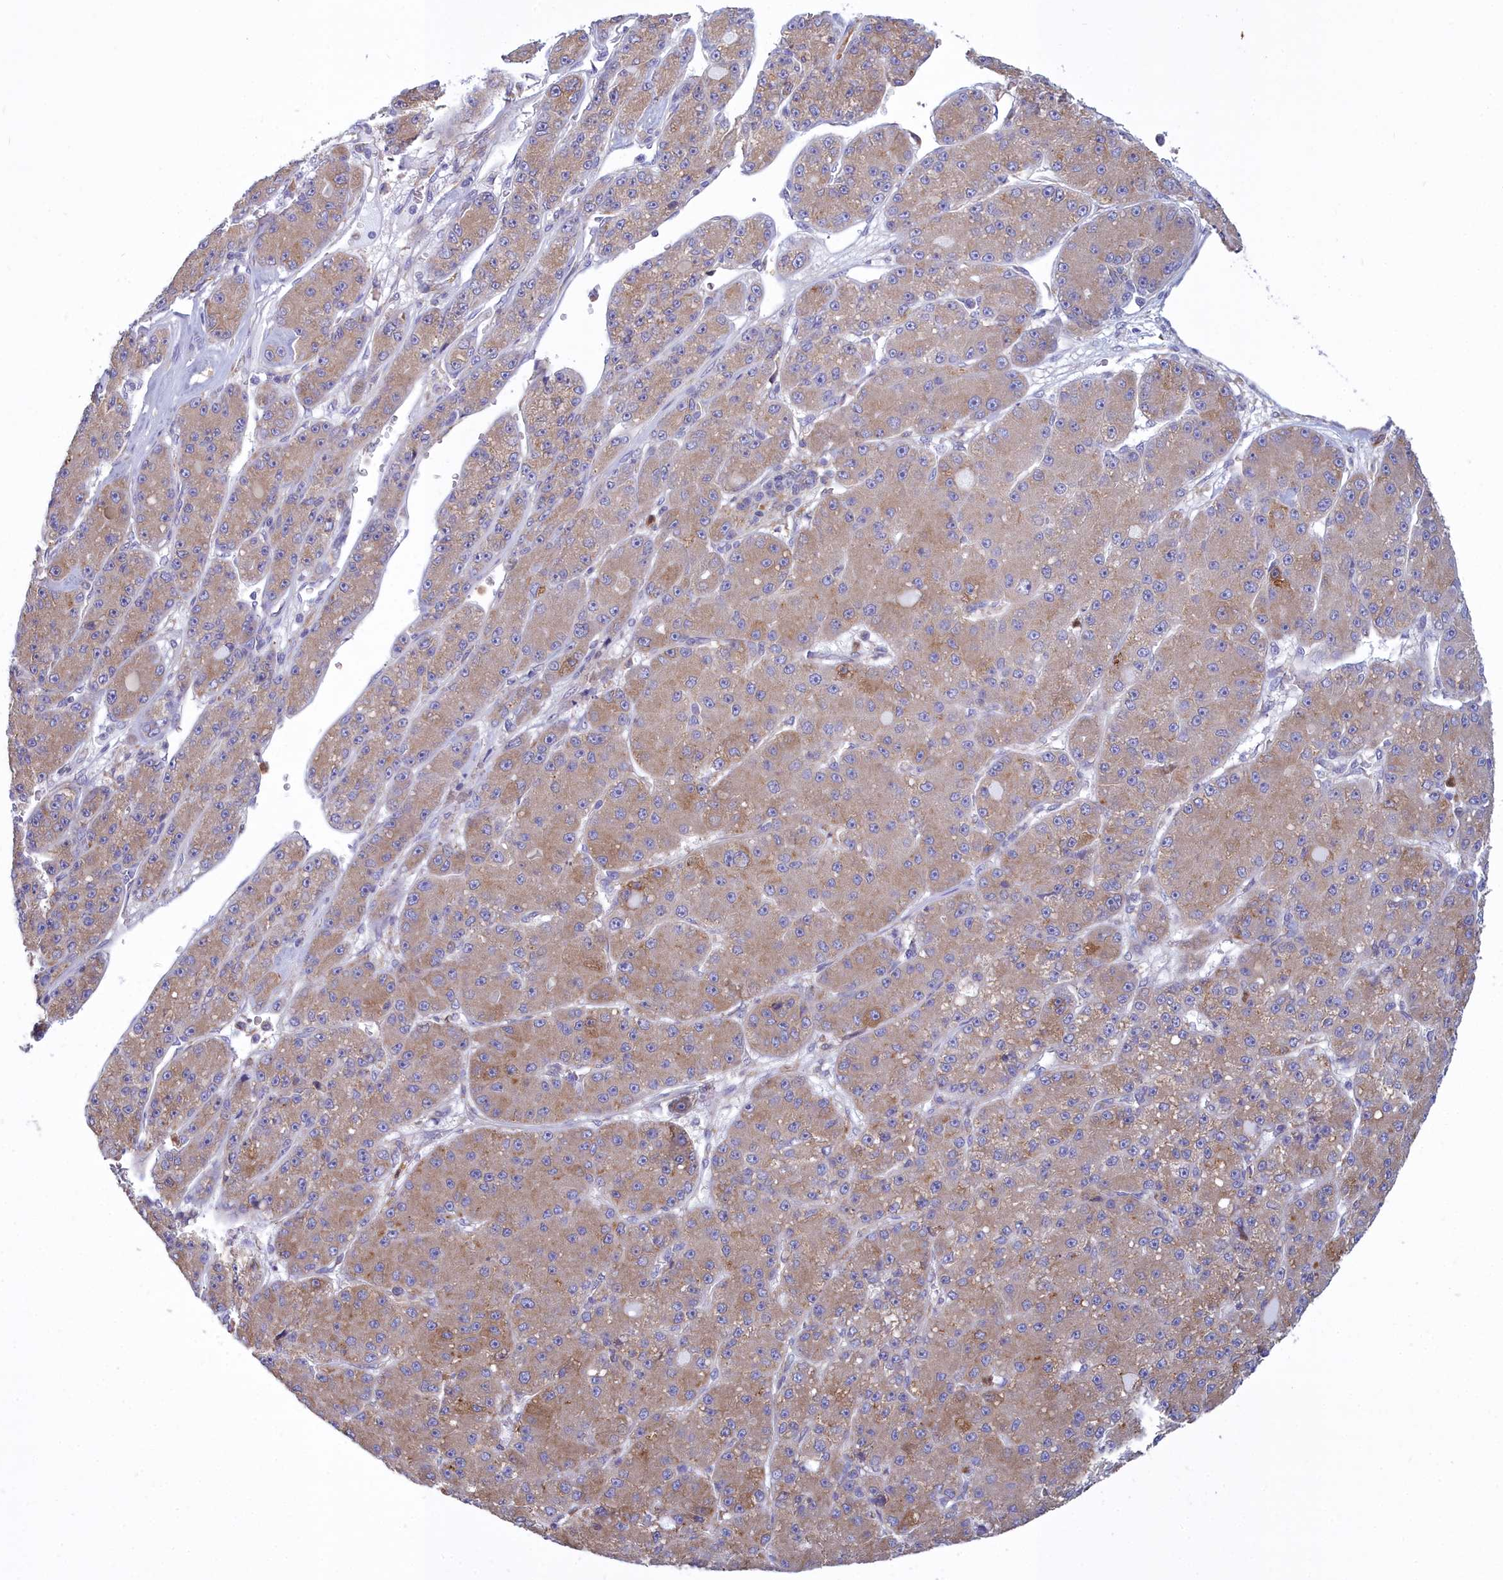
{"staining": {"intensity": "moderate", "quantity": ">75%", "location": "cytoplasmic/membranous"}, "tissue": "liver cancer", "cell_type": "Tumor cells", "image_type": "cancer", "snomed": [{"axis": "morphology", "description": "Carcinoma, Hepatocellular, NOS"}, {"axis": "topography", "description": "Liver"}], "caption": "Immunohistochemical staining of human liver cancer demonstrates medium levels of moderate cytoplasmic/membranous protein staining in approximately >75% of tumor cells.", "gene": "HM13", "patient": {"sex": "male", "age": 67}}